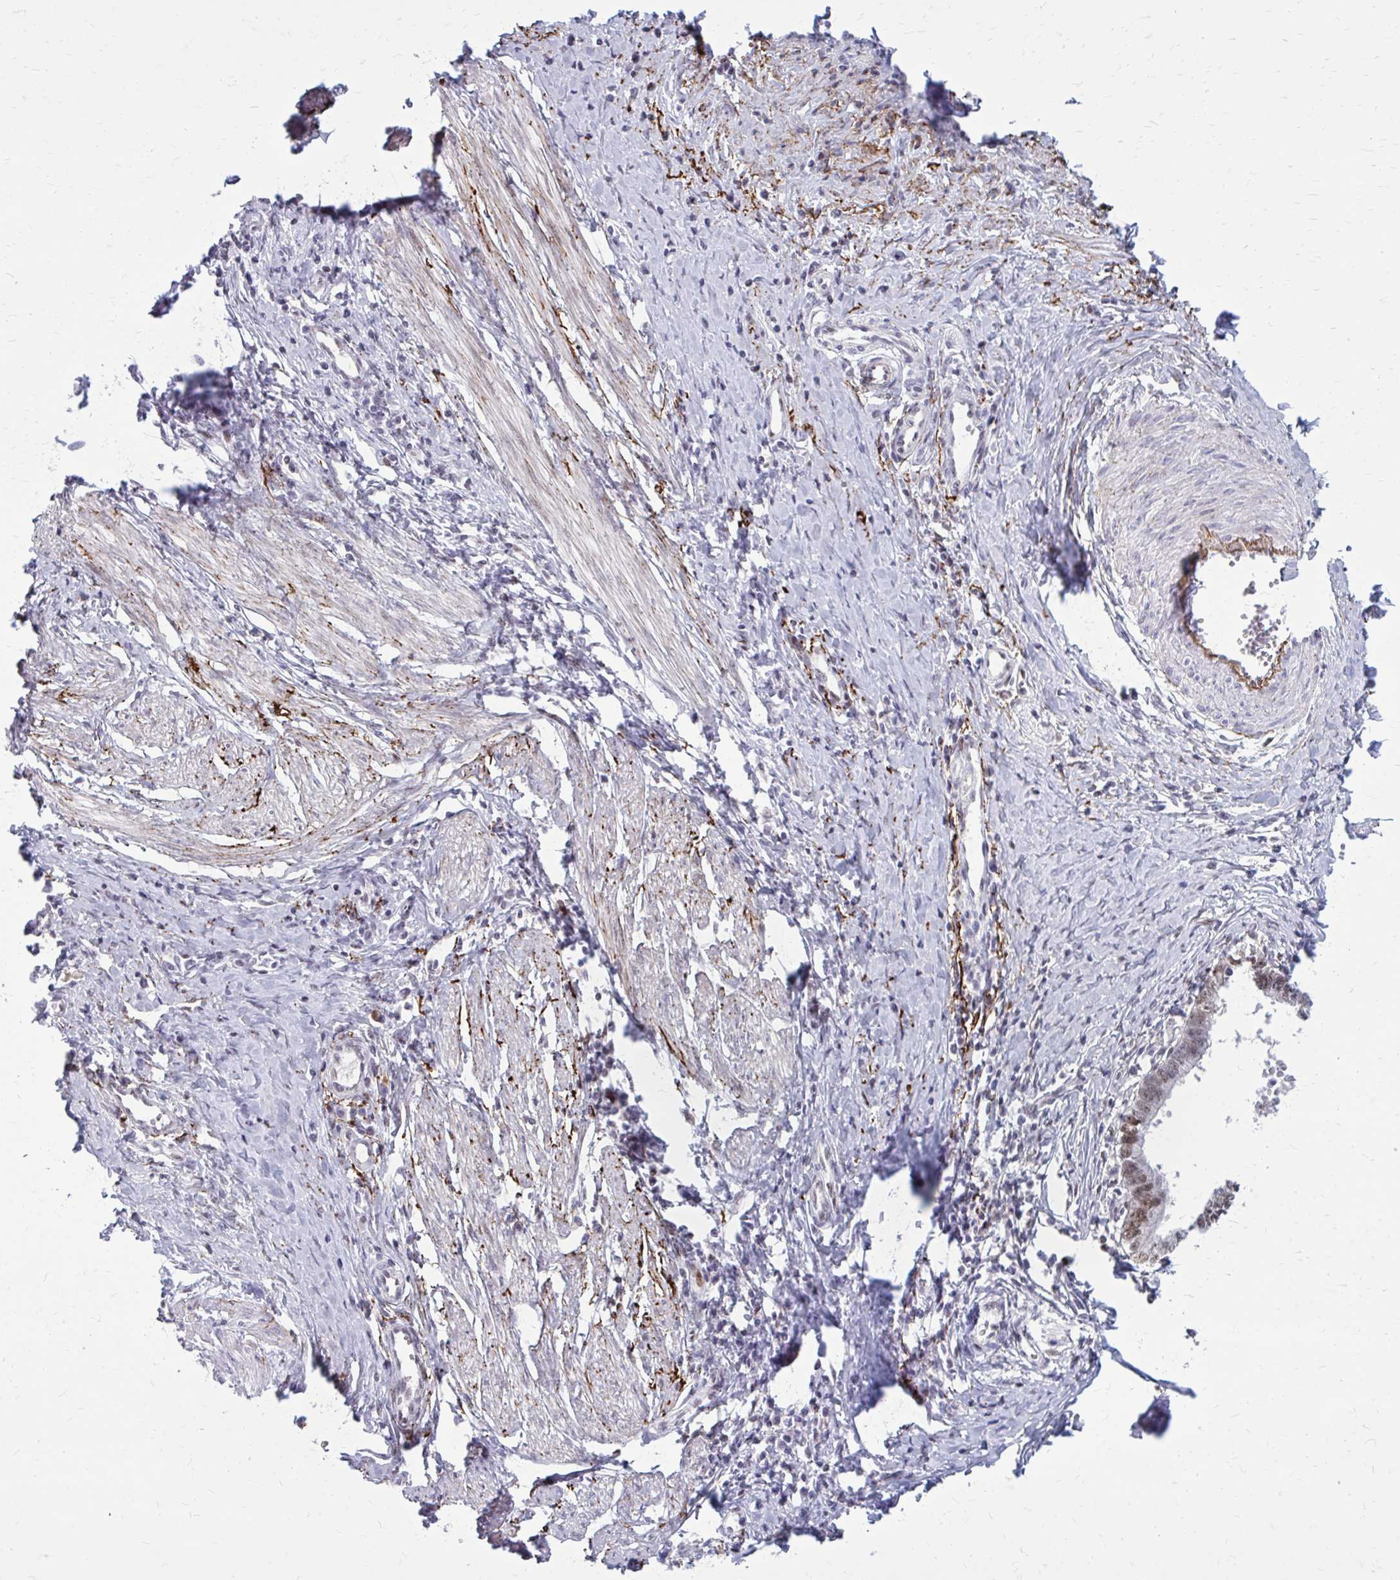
{"staining": {"intensity": "weak", "quantity": "25%-75%", "location": "nuclear"}, "tissue": "cervical cancer", "cell_type": "Tumor cells", "image_type": "cancer", "snomed": [{"axis": "morphology", "description": "Adenocarcinoma, NOS"}, {"axis": "topography", "description": "Cervix"}], "caption": "Weak nuclear expression for a protein is seen in about 25%-75% of tumor cells of cervical cancer using immunohistochemistry.", "gene": "PSME4", "patient": {"sex": "female", "age": 36}}